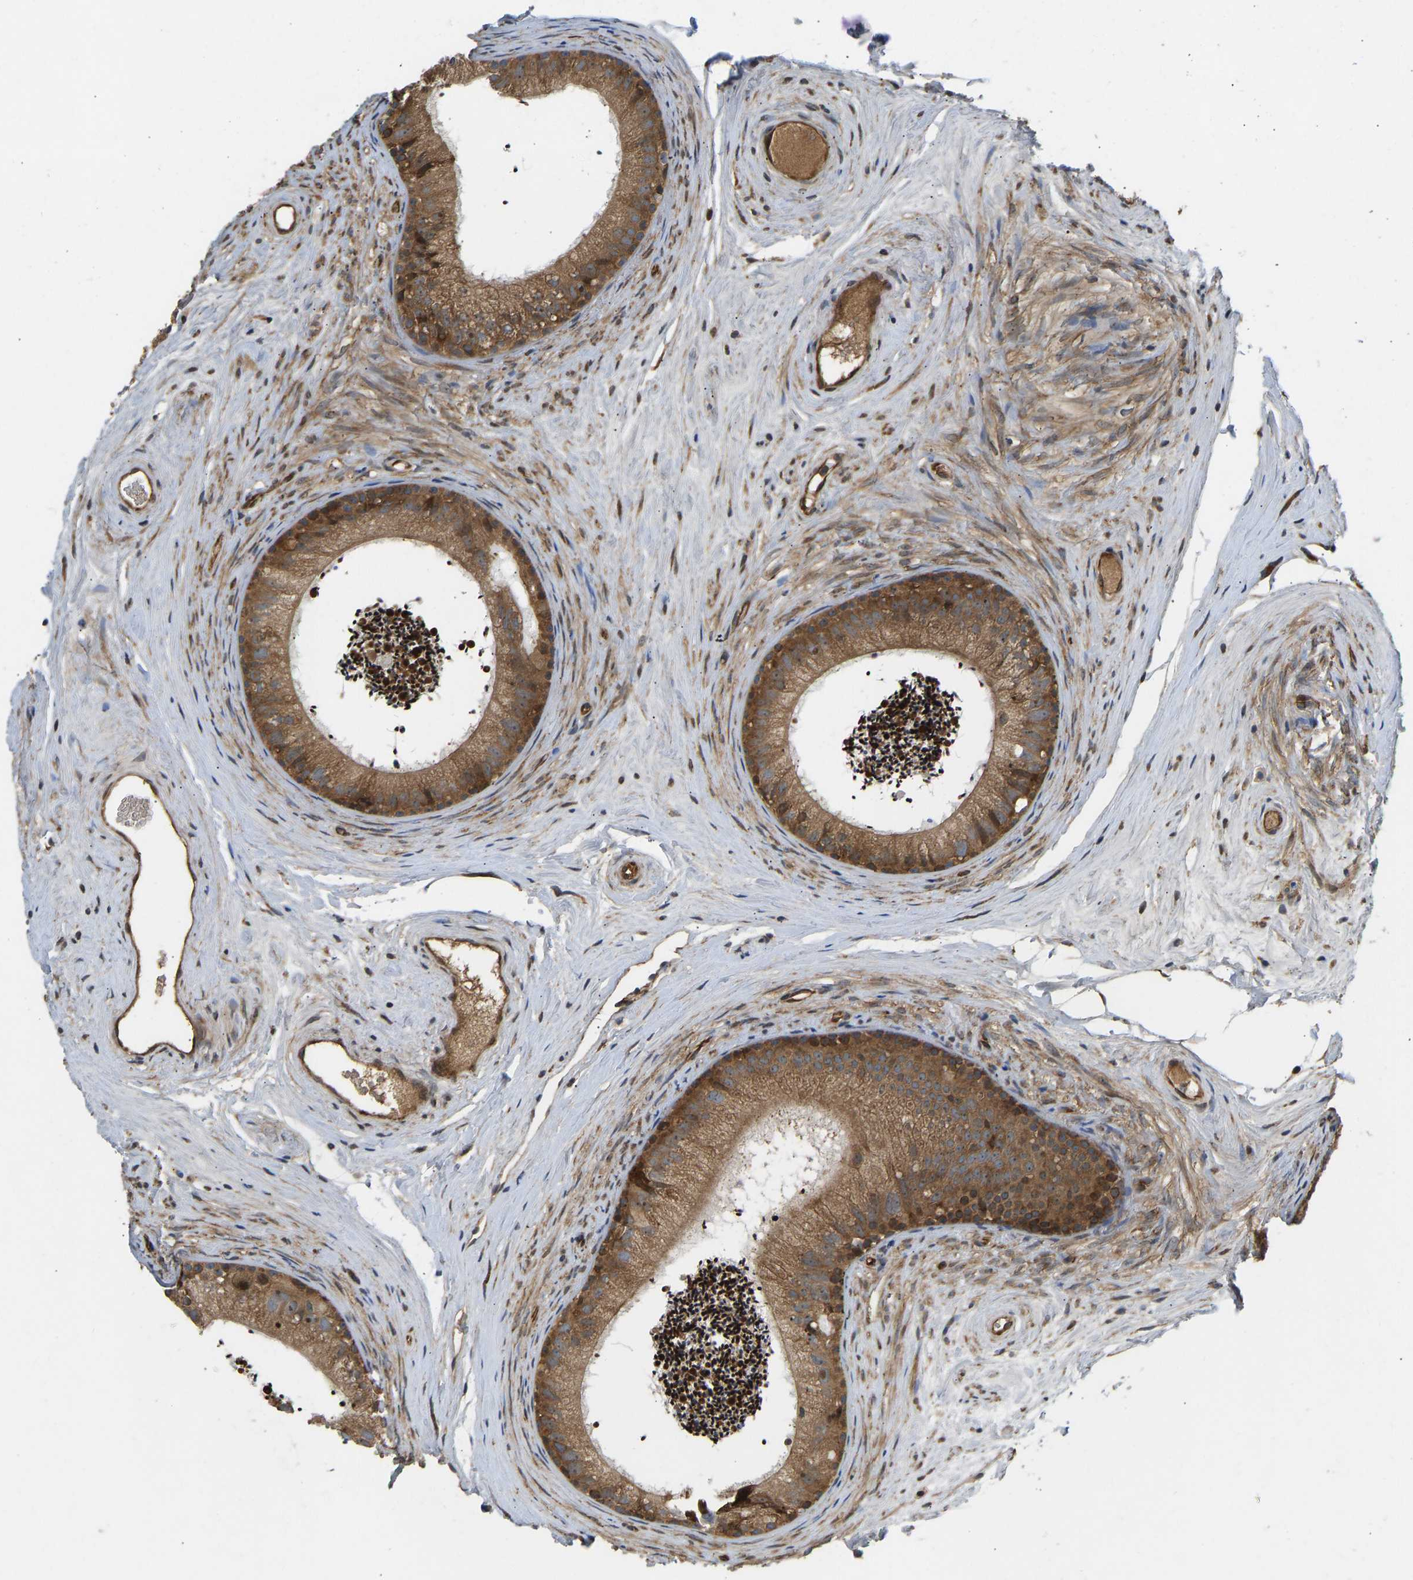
{"staining": {"intensity": "strong", "quantity": ">75%", "location": "cytoplasmic/membranous"}, "tissue": "epididymis", "cell_type": "Glandular cells", "image_type": "normal", "snomed": [{"axis": "morphology", "description": "Normal tissue, NOS"}, {"axis": "topography", "description": "Epididymis"}], "caption": "Immunohistochemical staining of unremarkable epididymis shows high levels of strong cytoplasmic/membranous expression in approximately >75% of glandular cells.", "gene": "RASGRF2", "patient": {"sex": "male", "age": 56}}